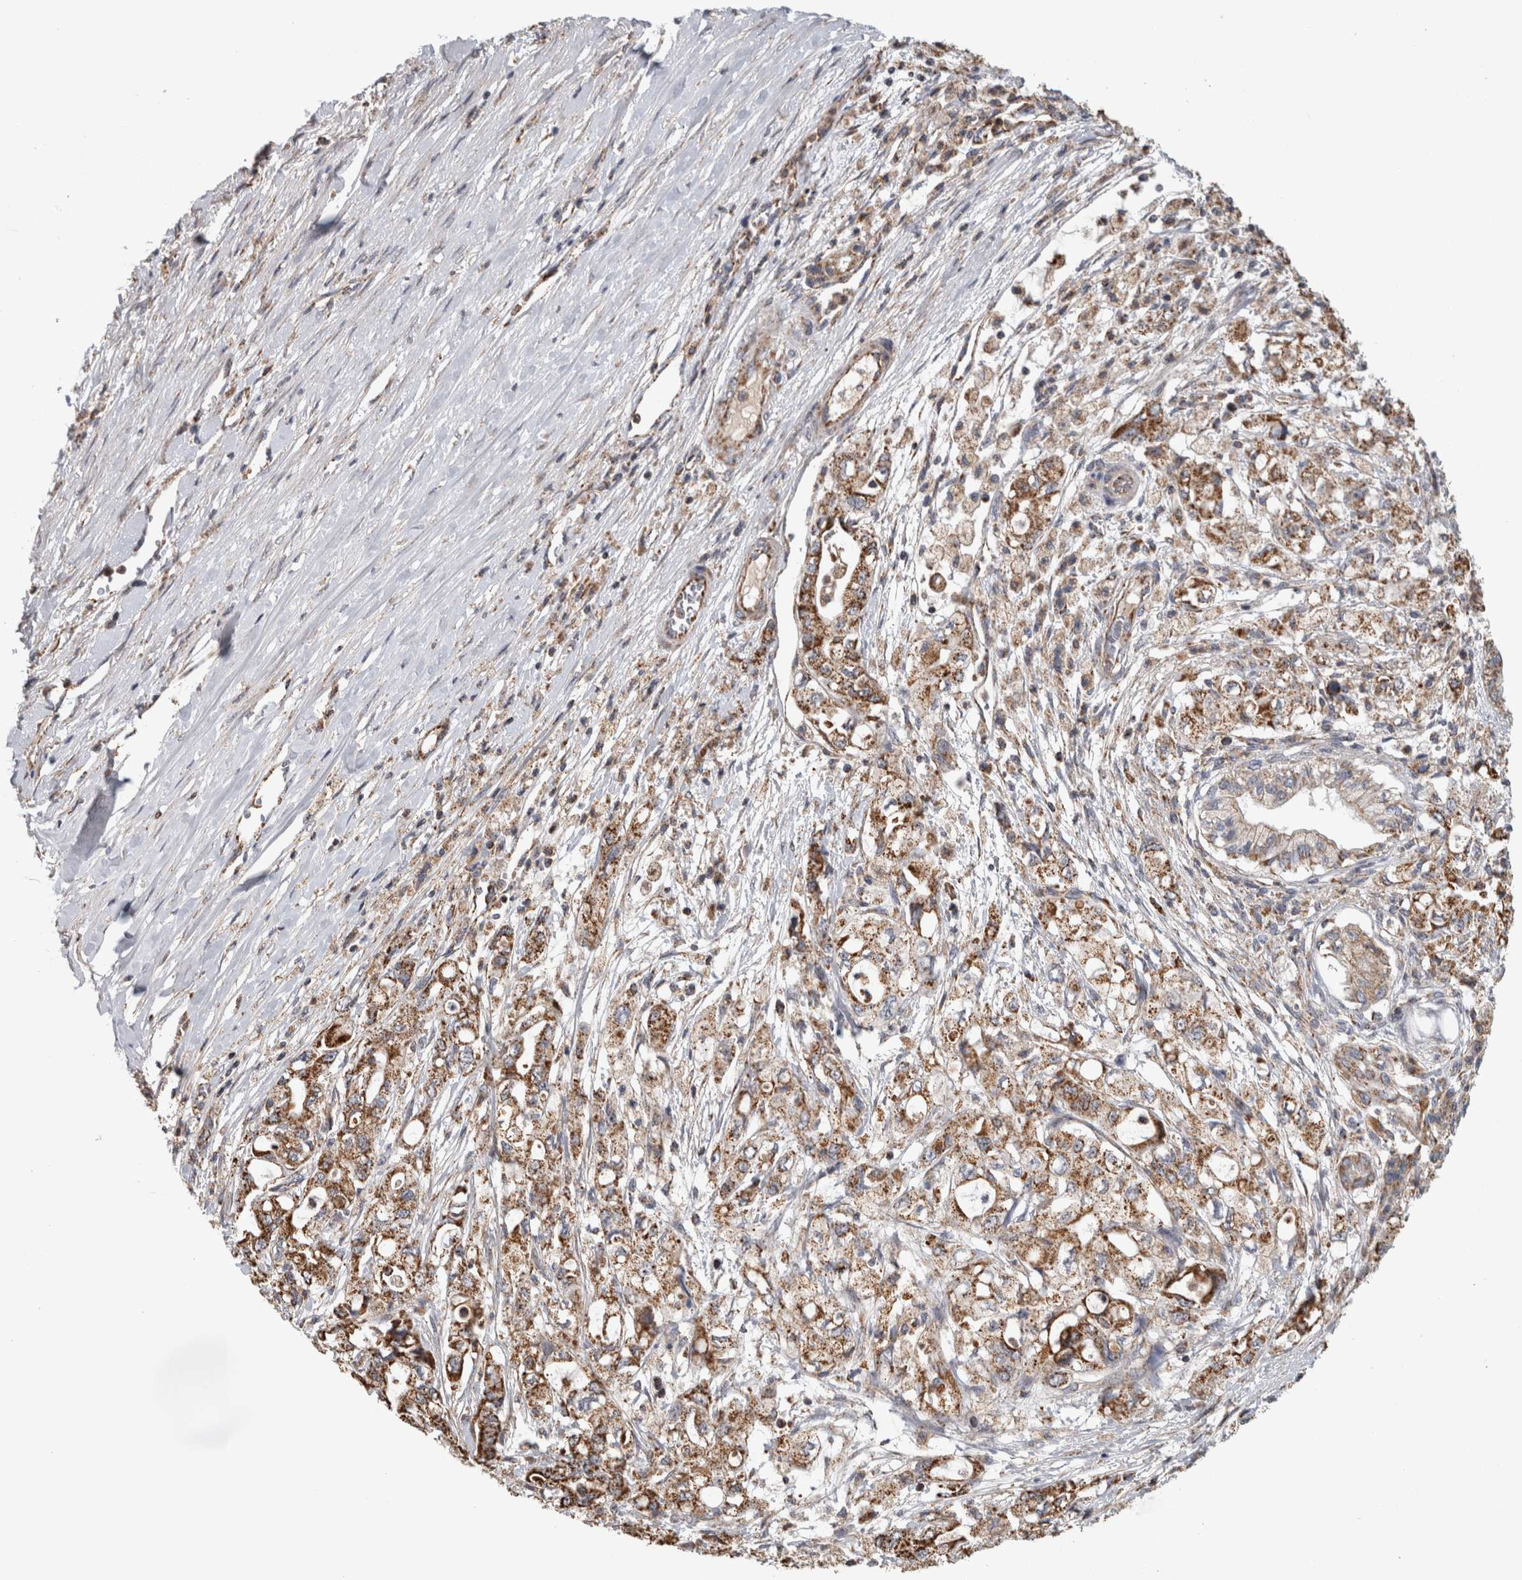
{"staining": {"intensity": "moderate", "quantity": ">75%", "location": "cytoplasmic/membranous"}, "tissue": "pancreatic cancer", "cell_type": "Tumor cells", "image_type": "cancer", "snomed": [{"axis": "morphology", "description": "Adenocarcinoma, NOS"}, {"axis": "topography", "description": "Pancreas"}], "caption": "Immunohistochemistry (IHC) (DAB) staining of pancreatic cancer (adenocarcinoma) shows moderate cytoplasmic/membranous protein positivity in about >75% of tumor cells. (Stains: DAB (3,3'-diaminobenzidine) in brown, nuclei in blue, Microscopy: brightfield microscopy at high magnification).", "gene": "ST8SIA1", "patient": {"sex": "male", "age": 79}}